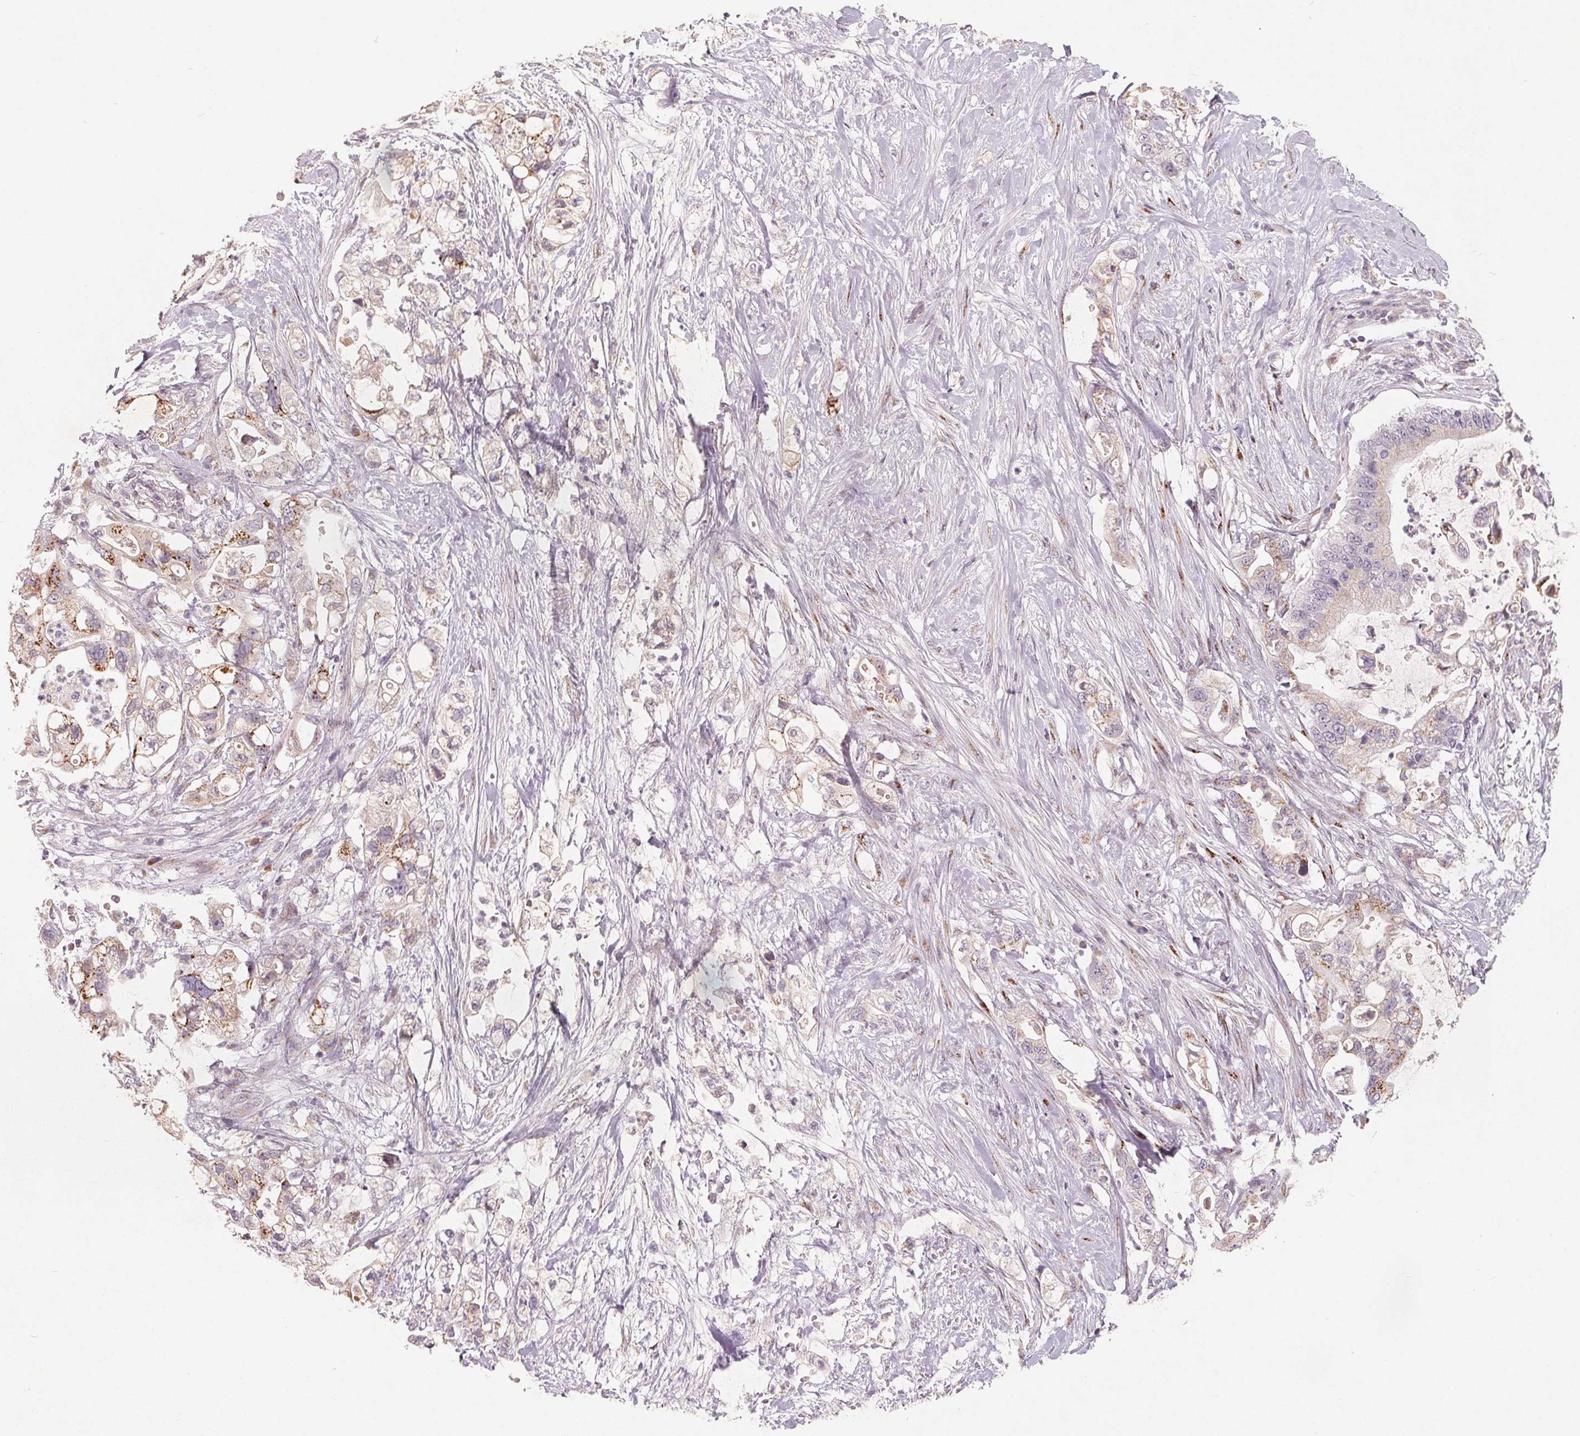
{"staining": {"intensity": "moderate", "quantity": "<25%", "location": "cytoplasmic/membranous"}, "tissue": "pancreatic cancer", "cell_type": "Tumor cells", "image_type": "cancer", "snomed": [{"axis": "morphology", "description": "Adenocarcinoma, NOS"}, {"axis": "topography", "description": "Pancreas"}], "caption": "Immunohistochemistry (IHC) histopathology image of pancreatic adenocarcinoma stained for a protein (brown), which demonstrates low levels of moderate cytoplasmic/membranous staining in about <25% of tumor cells.", "gene": "TMSB15B", "patient": {"sex": "female", "age": 72}}